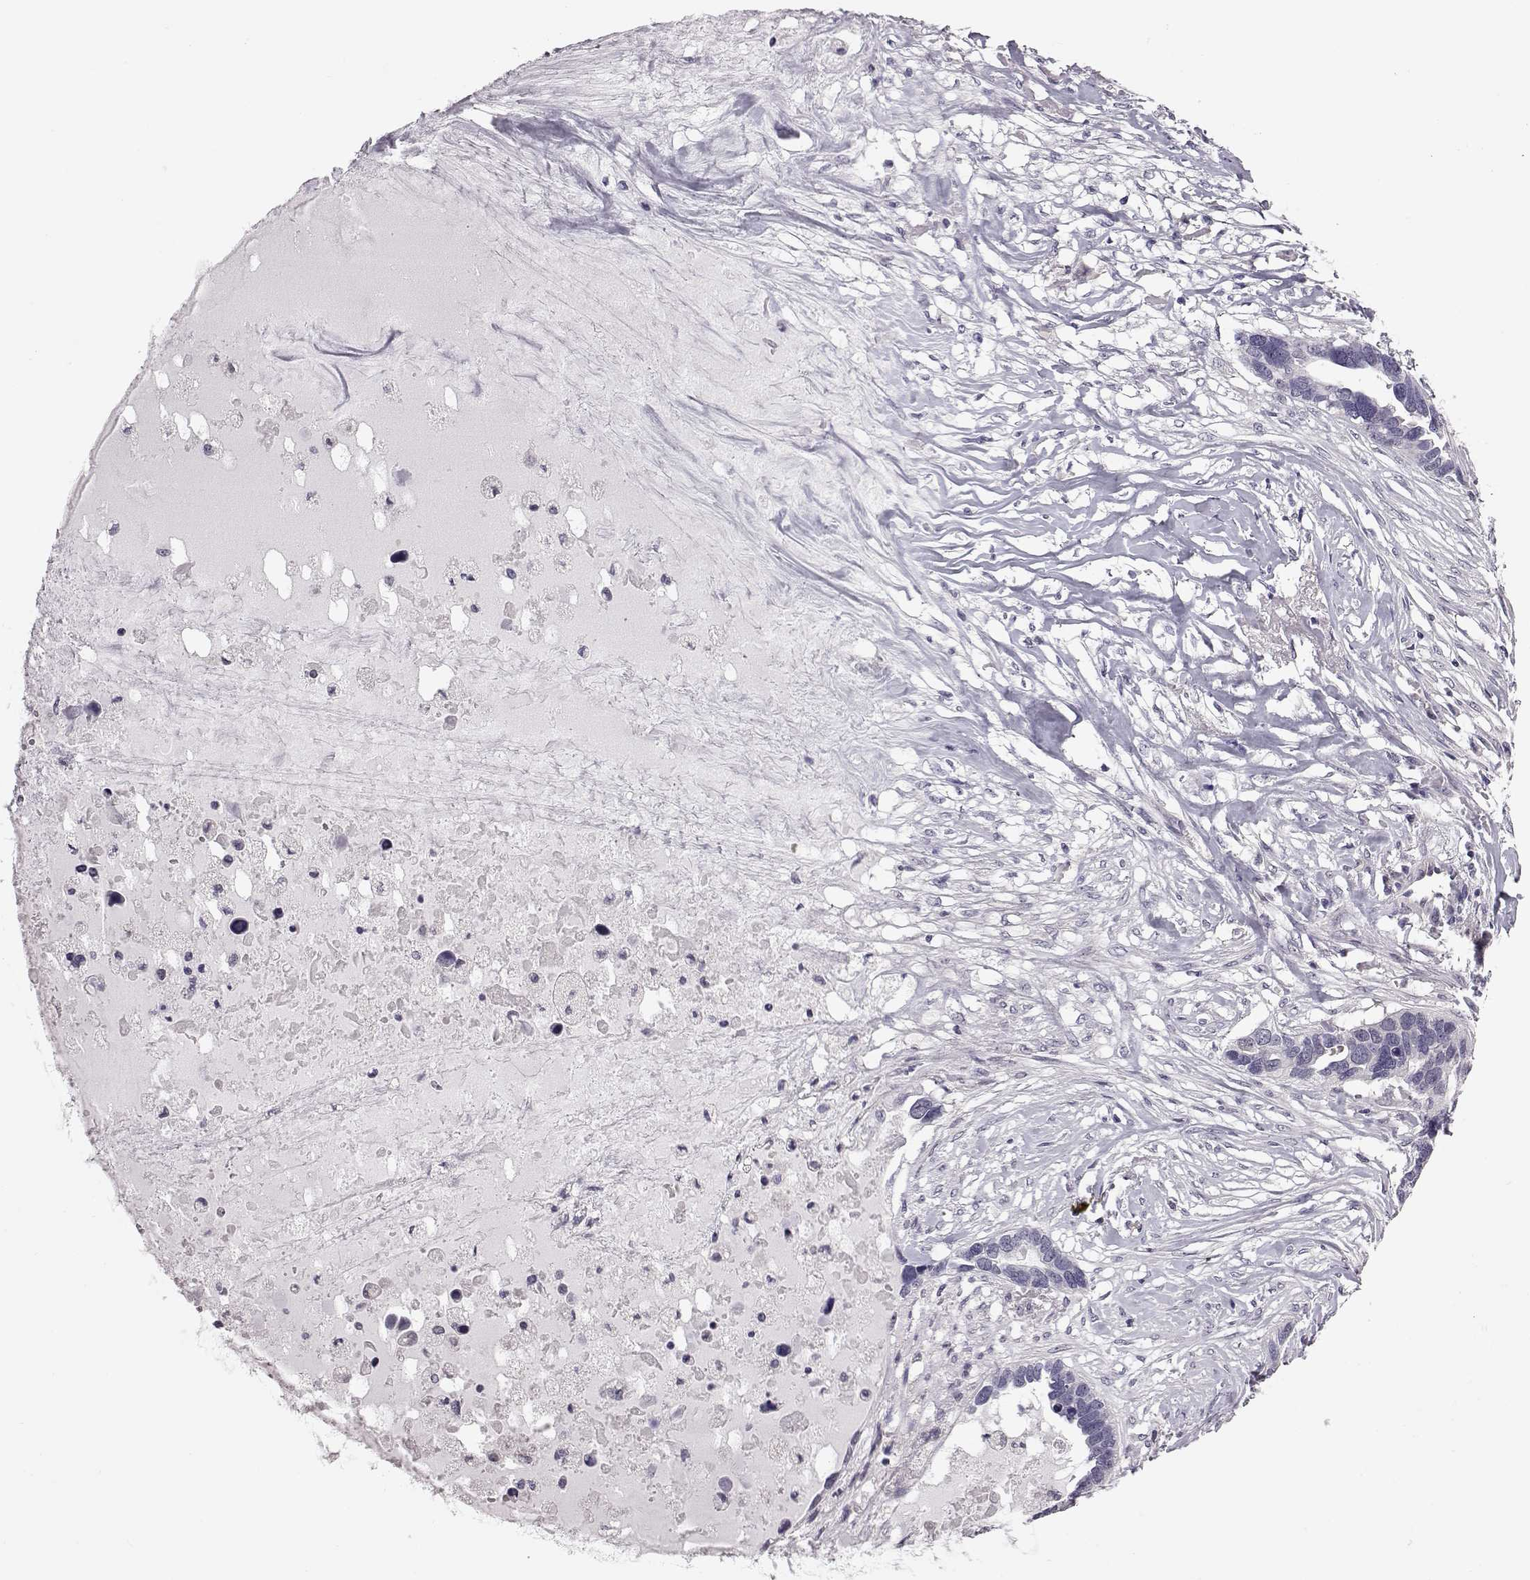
{"staining": {"intensity": "negative", "quantity": "none", "location": "none"}, "tissue": "ovarian cancer", "cell_type": "Tumor cells", "image_type": "cancer", "snomed": [{"axis": "morphology", "description": "Cystadenocarcinoma, serous, NOS"}, {"axis": "topography", "description": "Ovary"}], "caption": "IHC of human ovarian serous cystadenocarcinoma demonstrates no expression in tumor cells.", "gene": "C10orf62", "patient": {"sex": "female", "age": 54}}